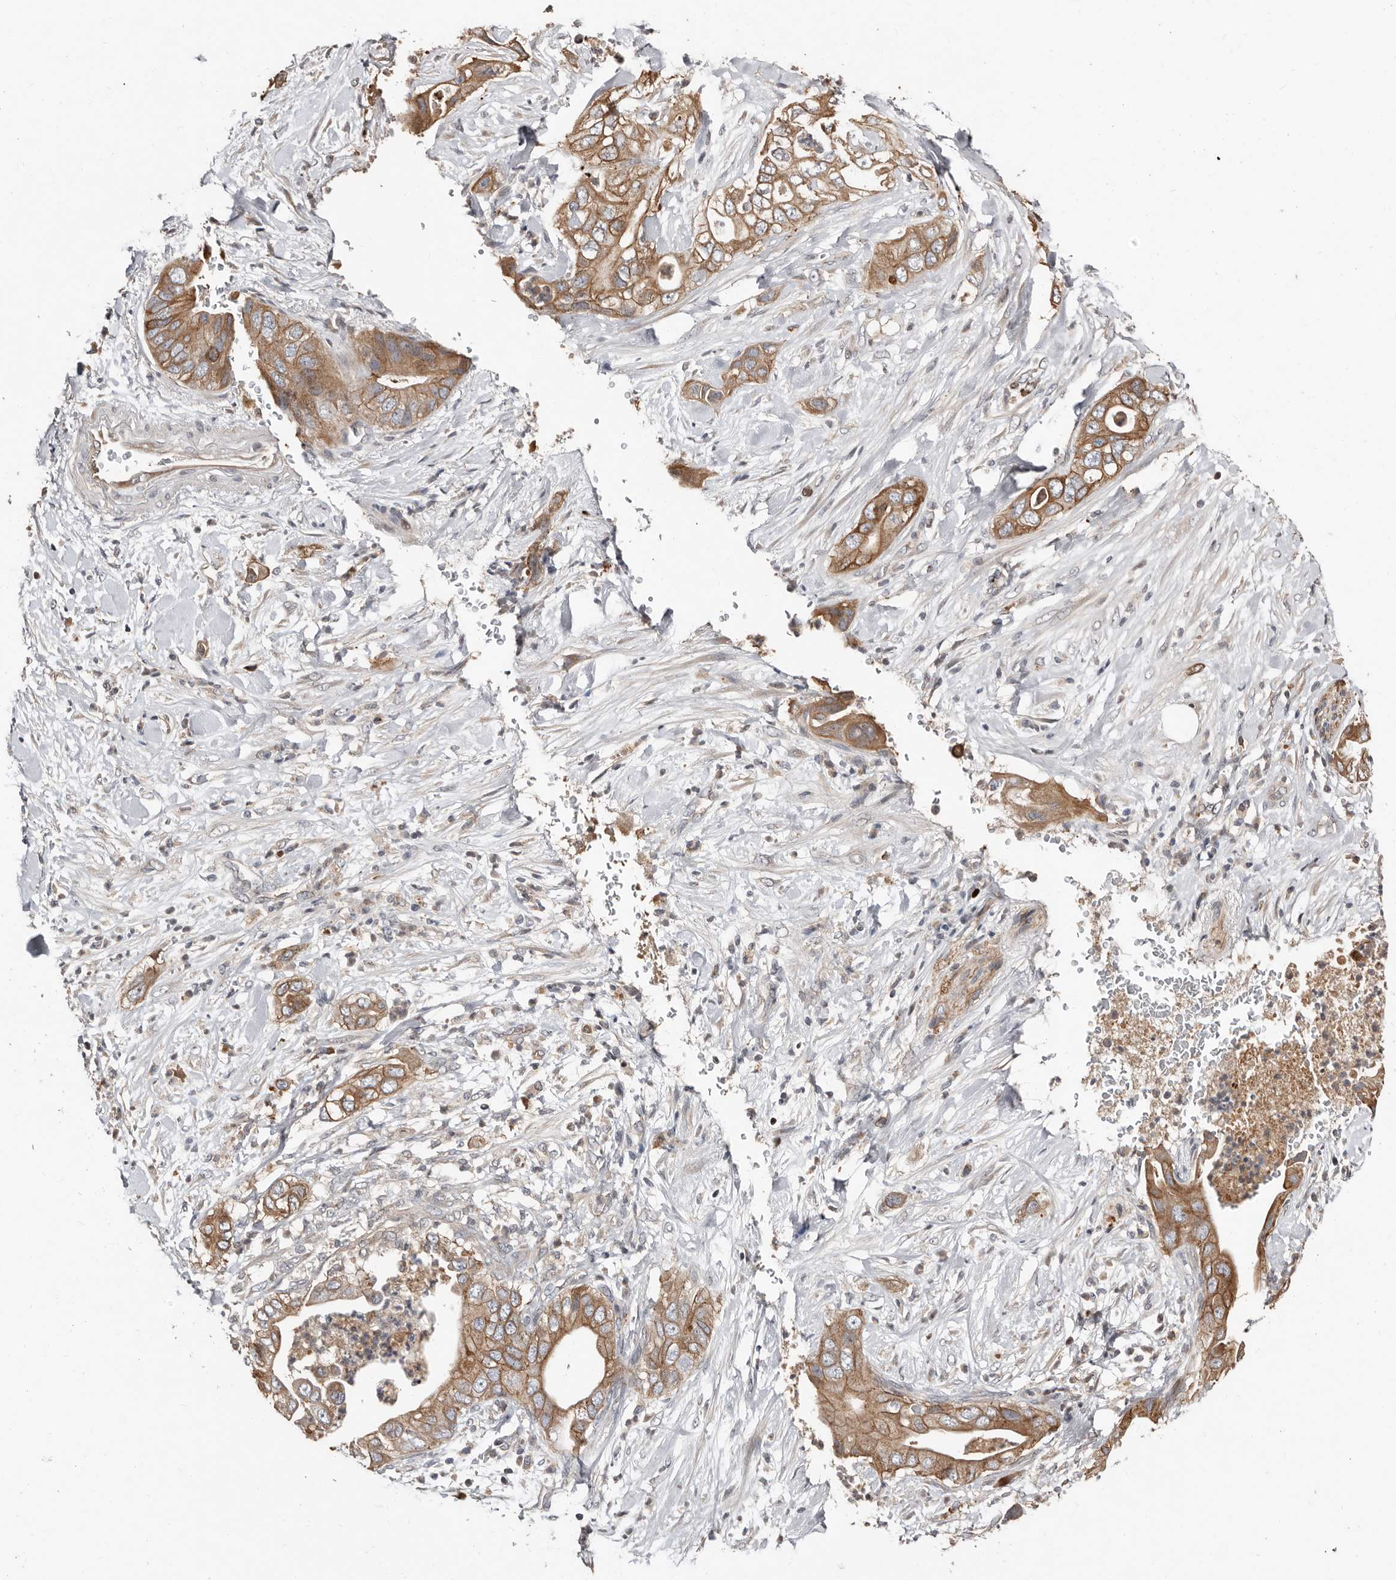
{"staining": {"intensity": "moderate", "quantity": ">75%", "location": "cytoplasmic/membranous"}, "tissue": "pancreatic cancer", "cell_type": "Tumor cells", "image_type": "cancer", "snomed": [{"axis": "morphology", "description": "Adenocarcinoma, NOS"}, {"axis": "topography", "description": "Pancreas"}], "caption": "Immunohistochemical staining of adenocarcinoma (pancreatic) reveals medium levels of moderate cytoplasmic/membranous staining in approximately >75% of tumor cells.", "gene": "SMYD4", "patient": {"sex": "female", "age": 78}}